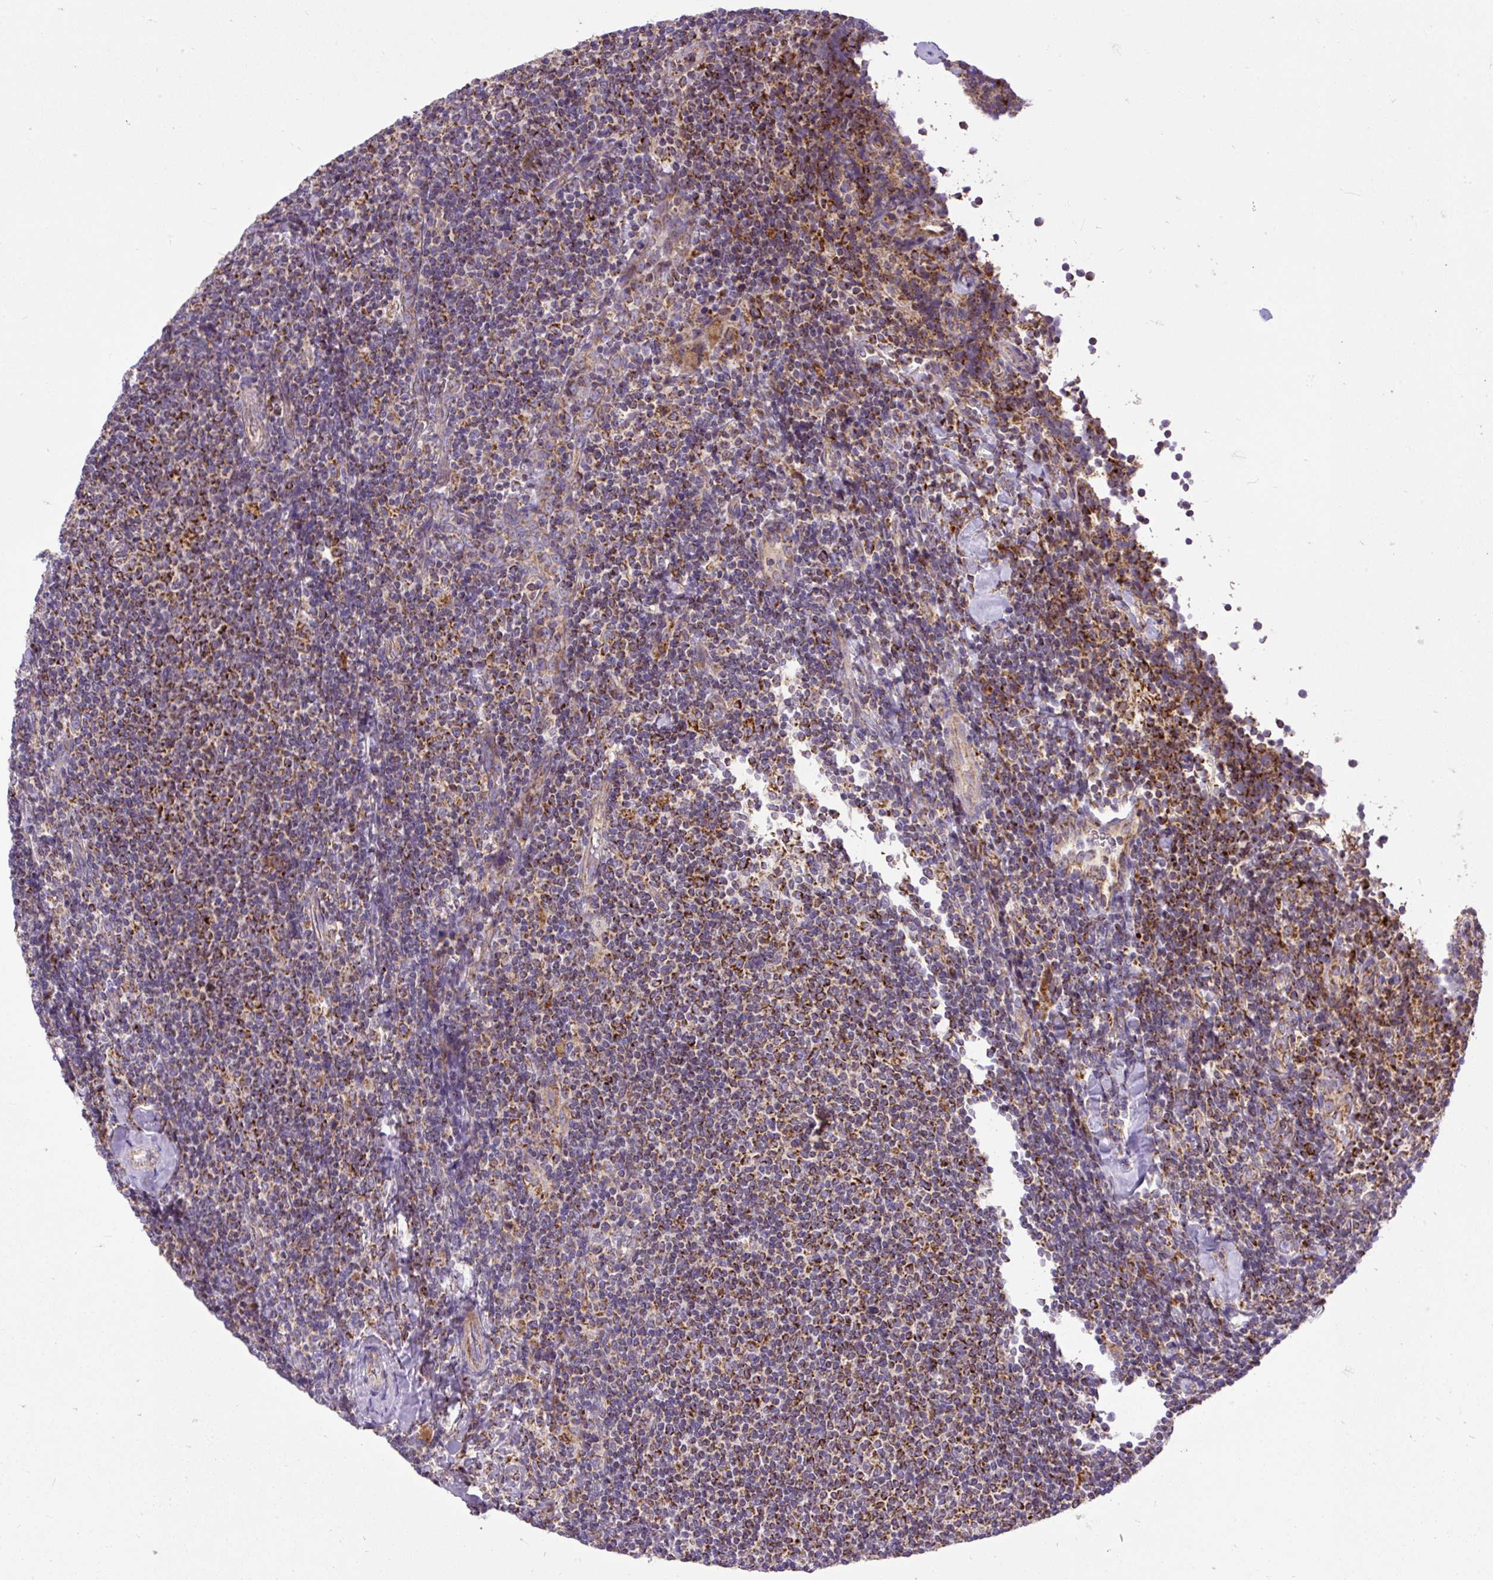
{"staining": {"intensity": "strong", "quantity": ">75%", "location": "cytoplasmic/membranous"}, "tissue": "lymphoma", "cell_type": "Tumor cells", "image_type": "cancer", "snomed": [{"axis": "morphology", "description": "Malignant lymphoma, non-Hodgkin's type, Low grade"}, {"axis": "topography", "description": "Lymph node"}], "caption": "Brown immunohistochemical staining in human lymphoma reveals strong cytoplasmic/membranous expression in about >75% of tumor cells.", "gene": "TOMM40", "patient": {"sex": "male", "age": 52}}